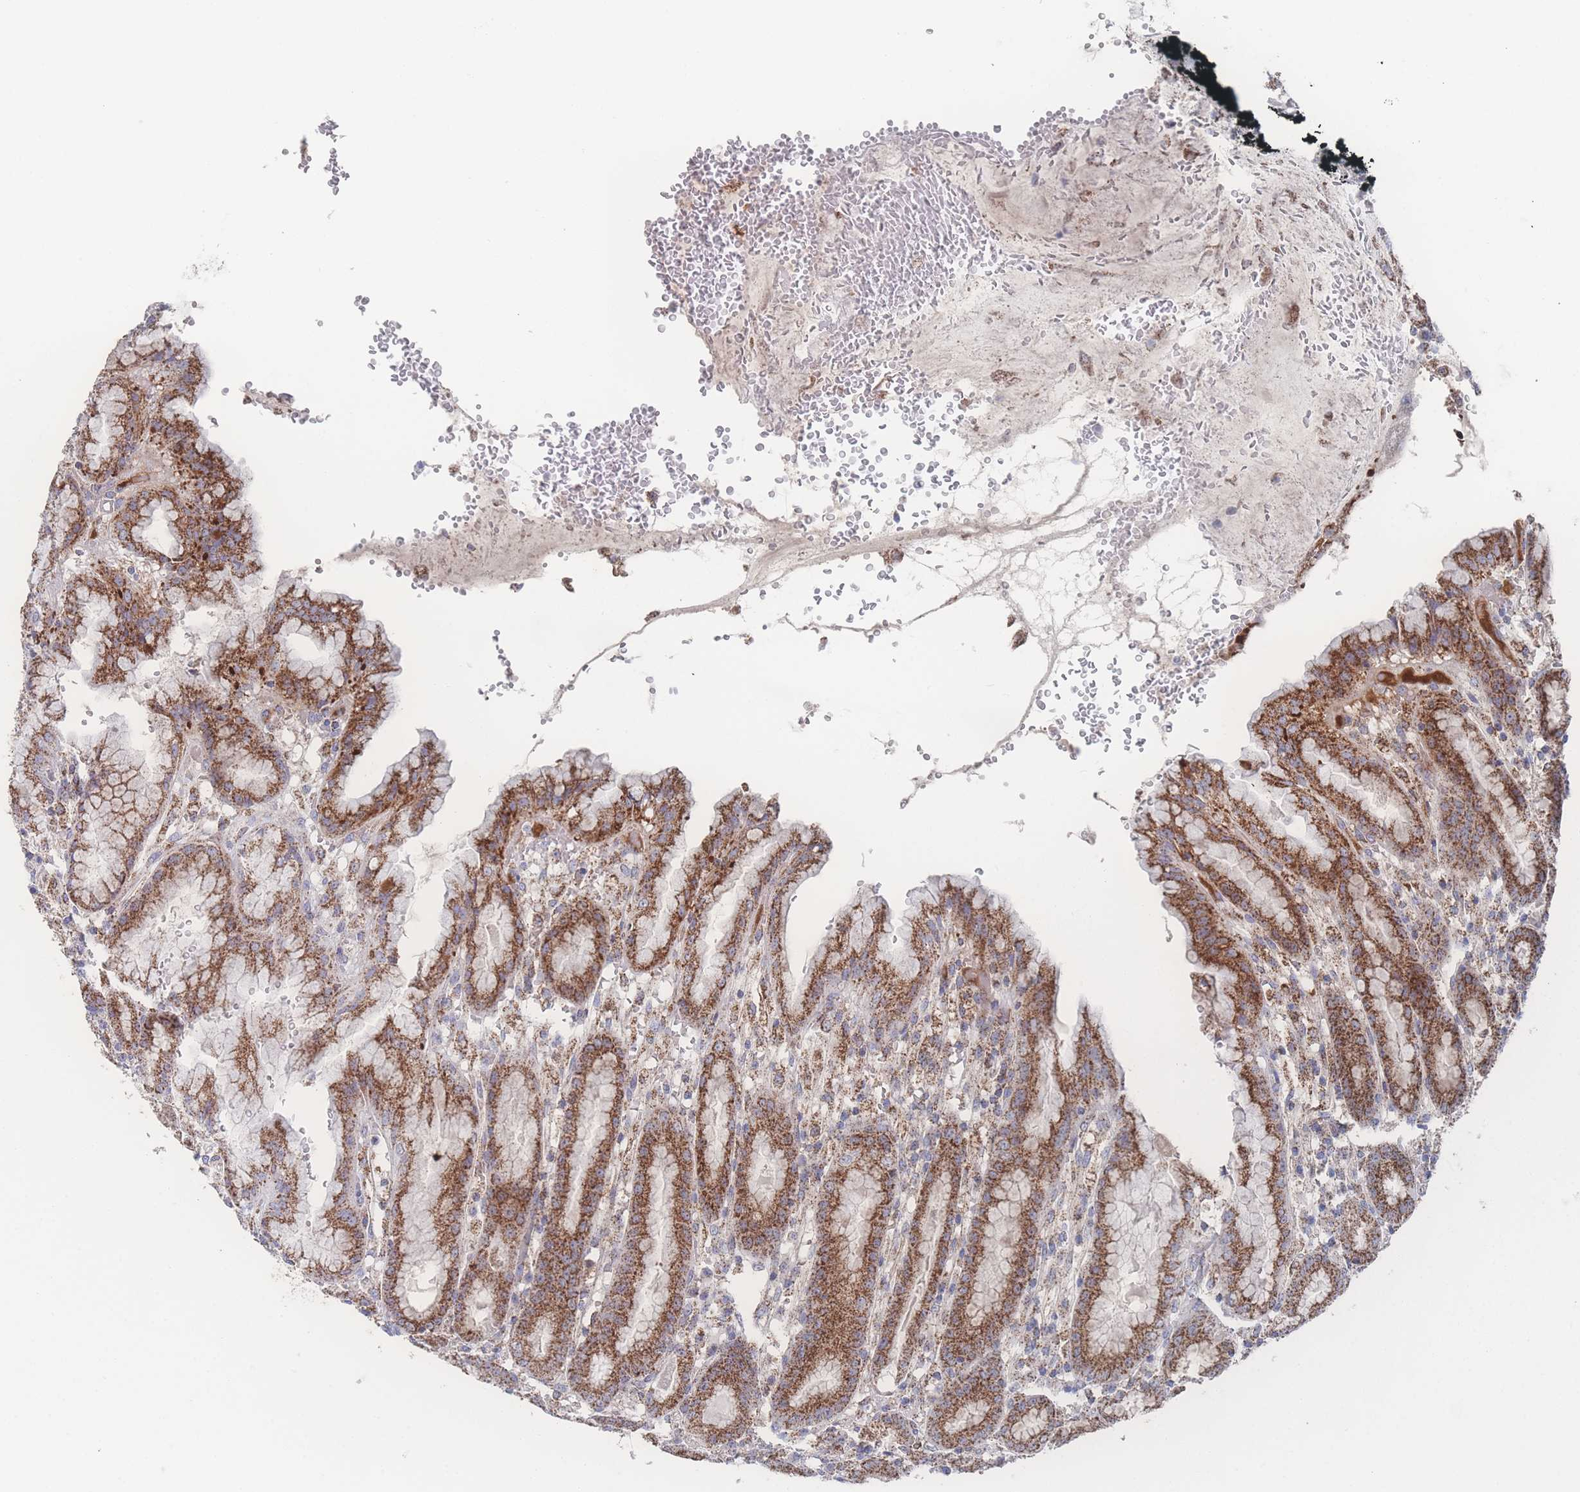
{"staining": {"intensity": "strong", "quantity": ">75%", "location": "cytoplasmic/membranous"}, "tissue": "stomach", "cell_type": "Glandular cells", "image_type": "normal", "snomed": [{"axis": "morphology", "description": "Normal tissue, NOS"}, {"axis": "topography", "description": "Stomach, upper"}], "caption": "Protein analysis of unremarkable stomach demonstrates strong cytoplasmic/membranous expression in approximately >75% of glandular cells. (DAB IHC, brown staining for protein, blue staining for nuclei).", "gene": "PEX14", "patient": {"sex": "male", "age": 52}}